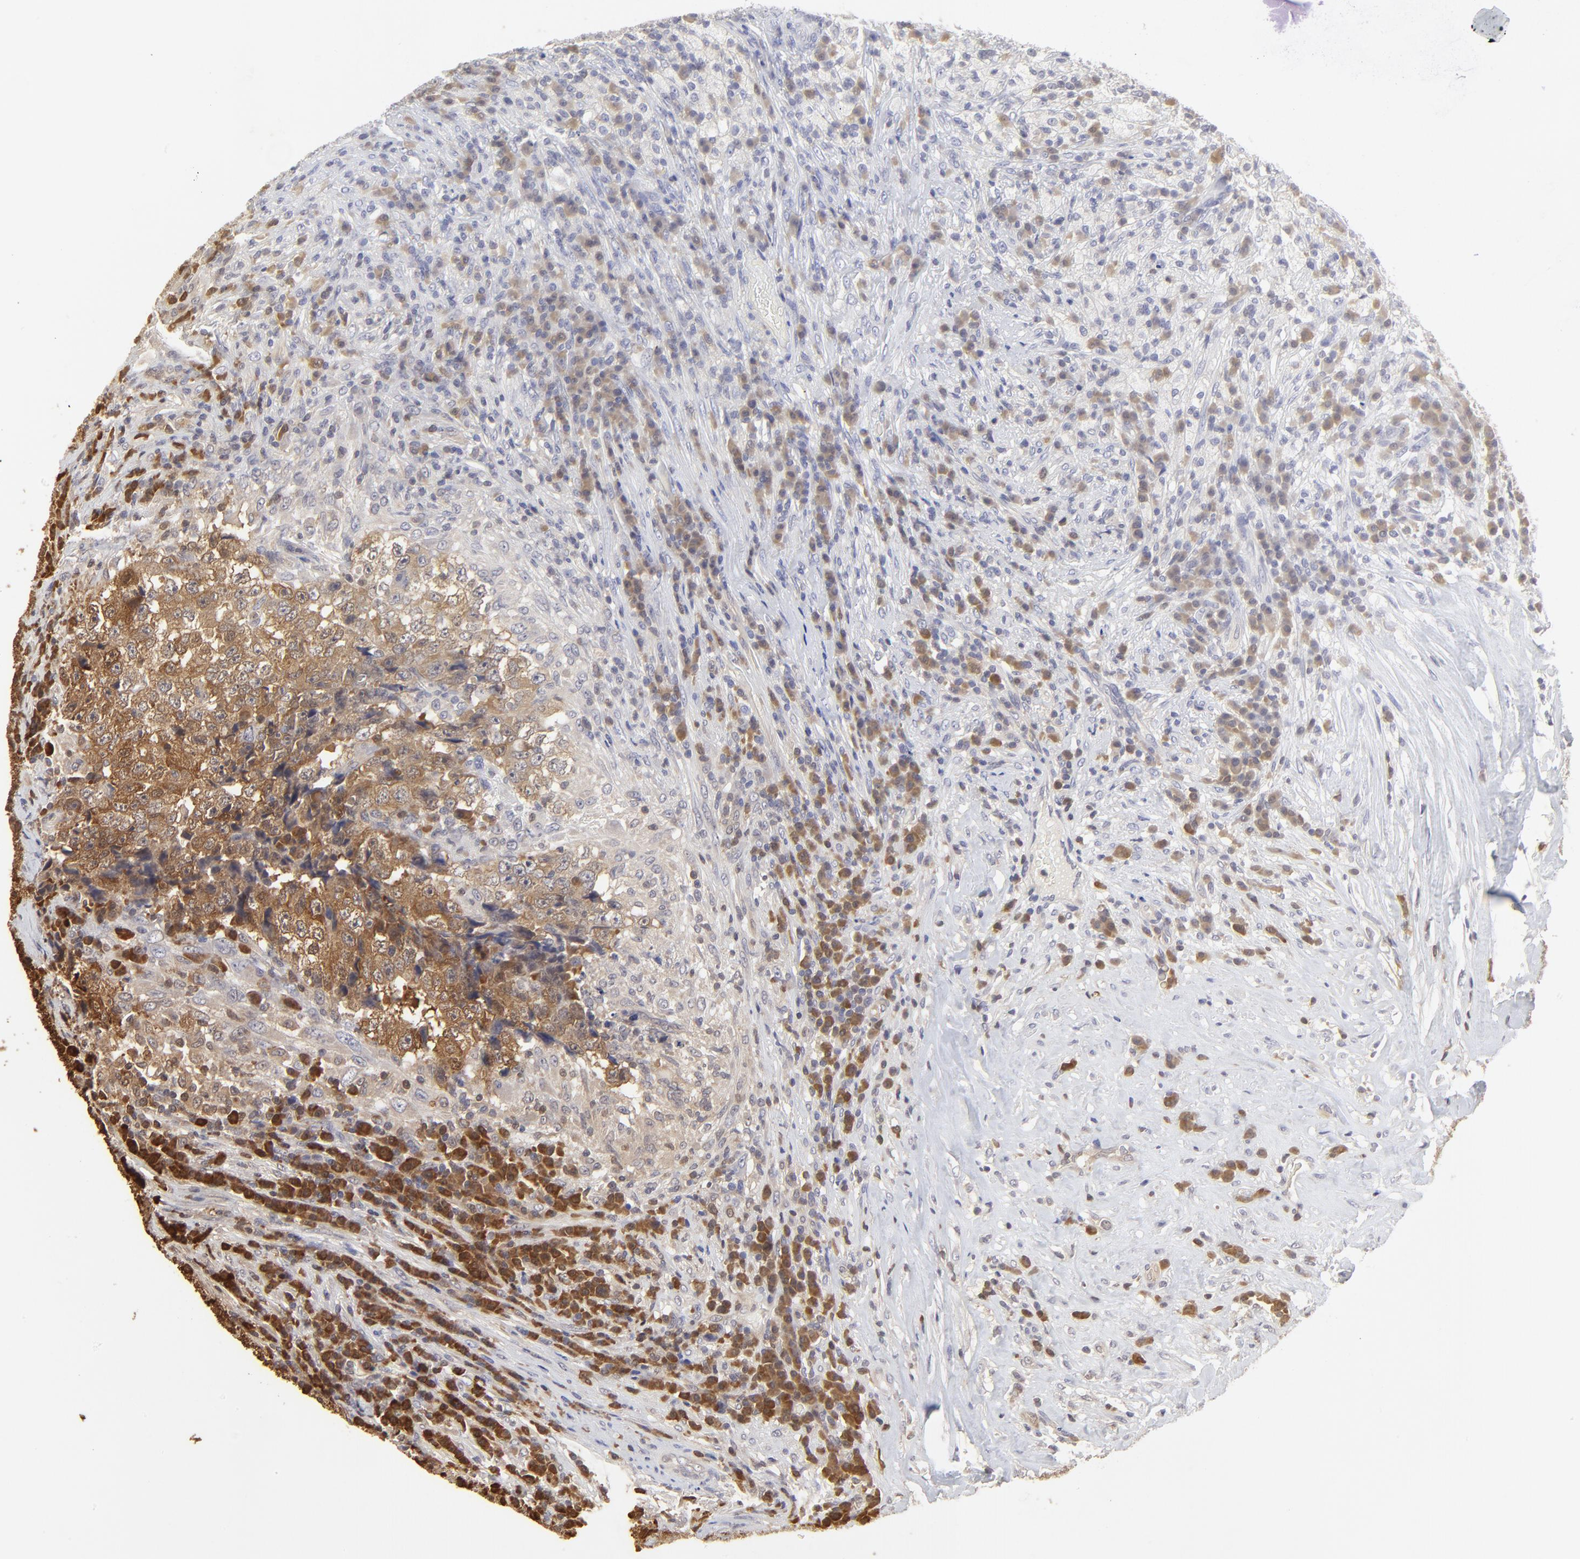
{"staining": {"intensity": "moderate", "quantity": "25%-75%", "location": "cytoplasmic/membranous"}, "tissue": "testis cancer", "cell_type": "Tumor cells", "image_type": "cancer", "snomed": [{"axis": "morphology", "description": "Necrosis, NOS"}, {"axis": "morphology", "description": "Carcinoma, Embryonal, NOS"}, {"axis": "topography", "description": "Testis"}], "caption": "Embryonal carcinoma (testis) was stained to show a protein in brown. There is medium levels of moderate cytoplasmic/membranous expression in approximately 25%-75% of tumor cells. Nuclei are stained in blue.", "gene": "CASP3", "patient": {"sex": "male", "age": 19}}